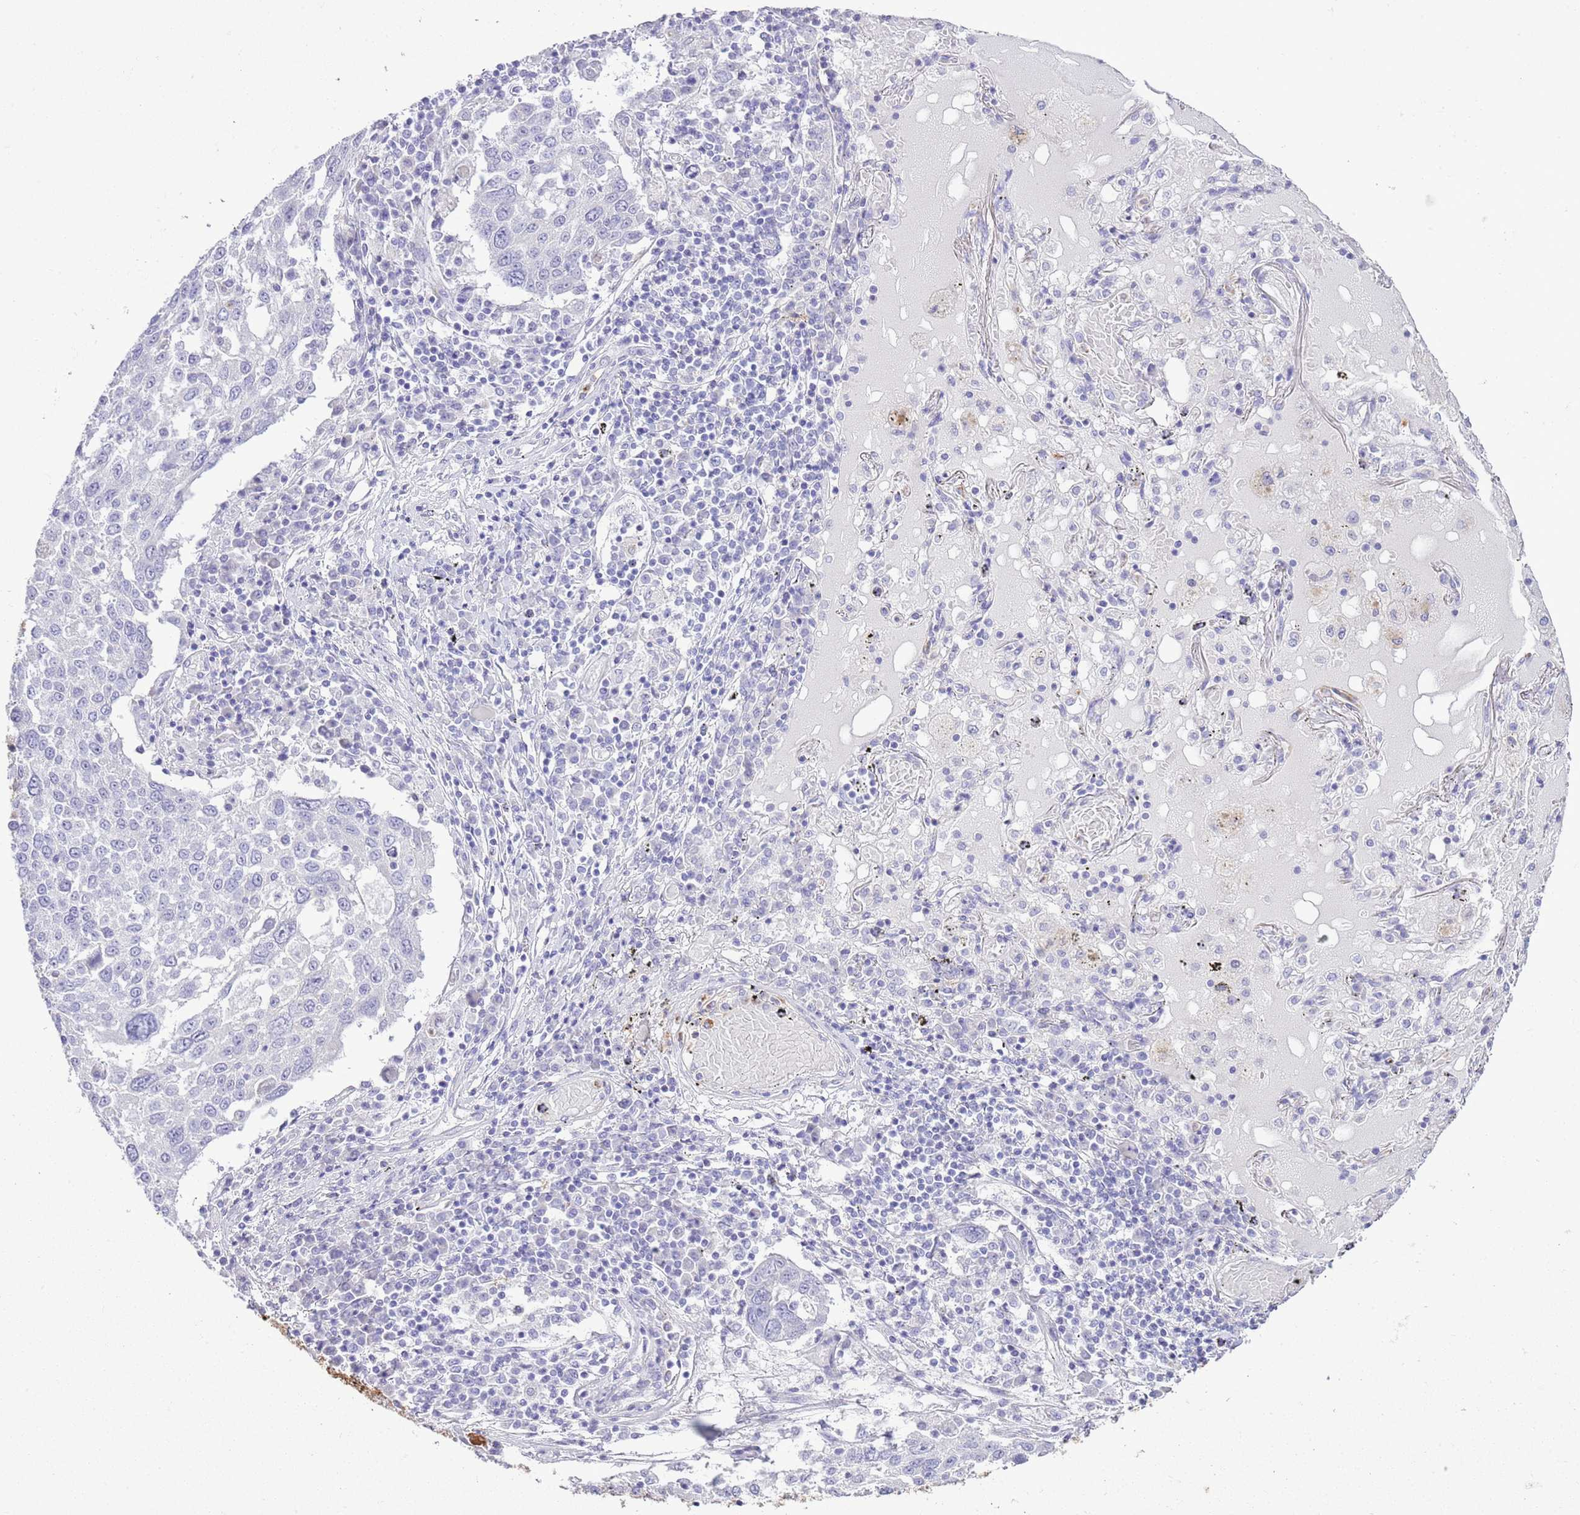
{"staining": {"intensity": "negative", "quantity": "none", "location": "none"}, "tissue": "lung cancer", "cell_type": "Tumor cells", "image_type": "cancer", "snomed": [{"axis": "morphology", "description": "Squamous cell carcinoma, NOS"}, {"axis": "topography", "description": "Lung"}], "caption": "Histopathology image shows no protein expression in tumor cells of lung cancer (squamous cell carcinoma) tissue.", "gene": "OR2Z1", "patient": {"sex": "male", "age": 65}}